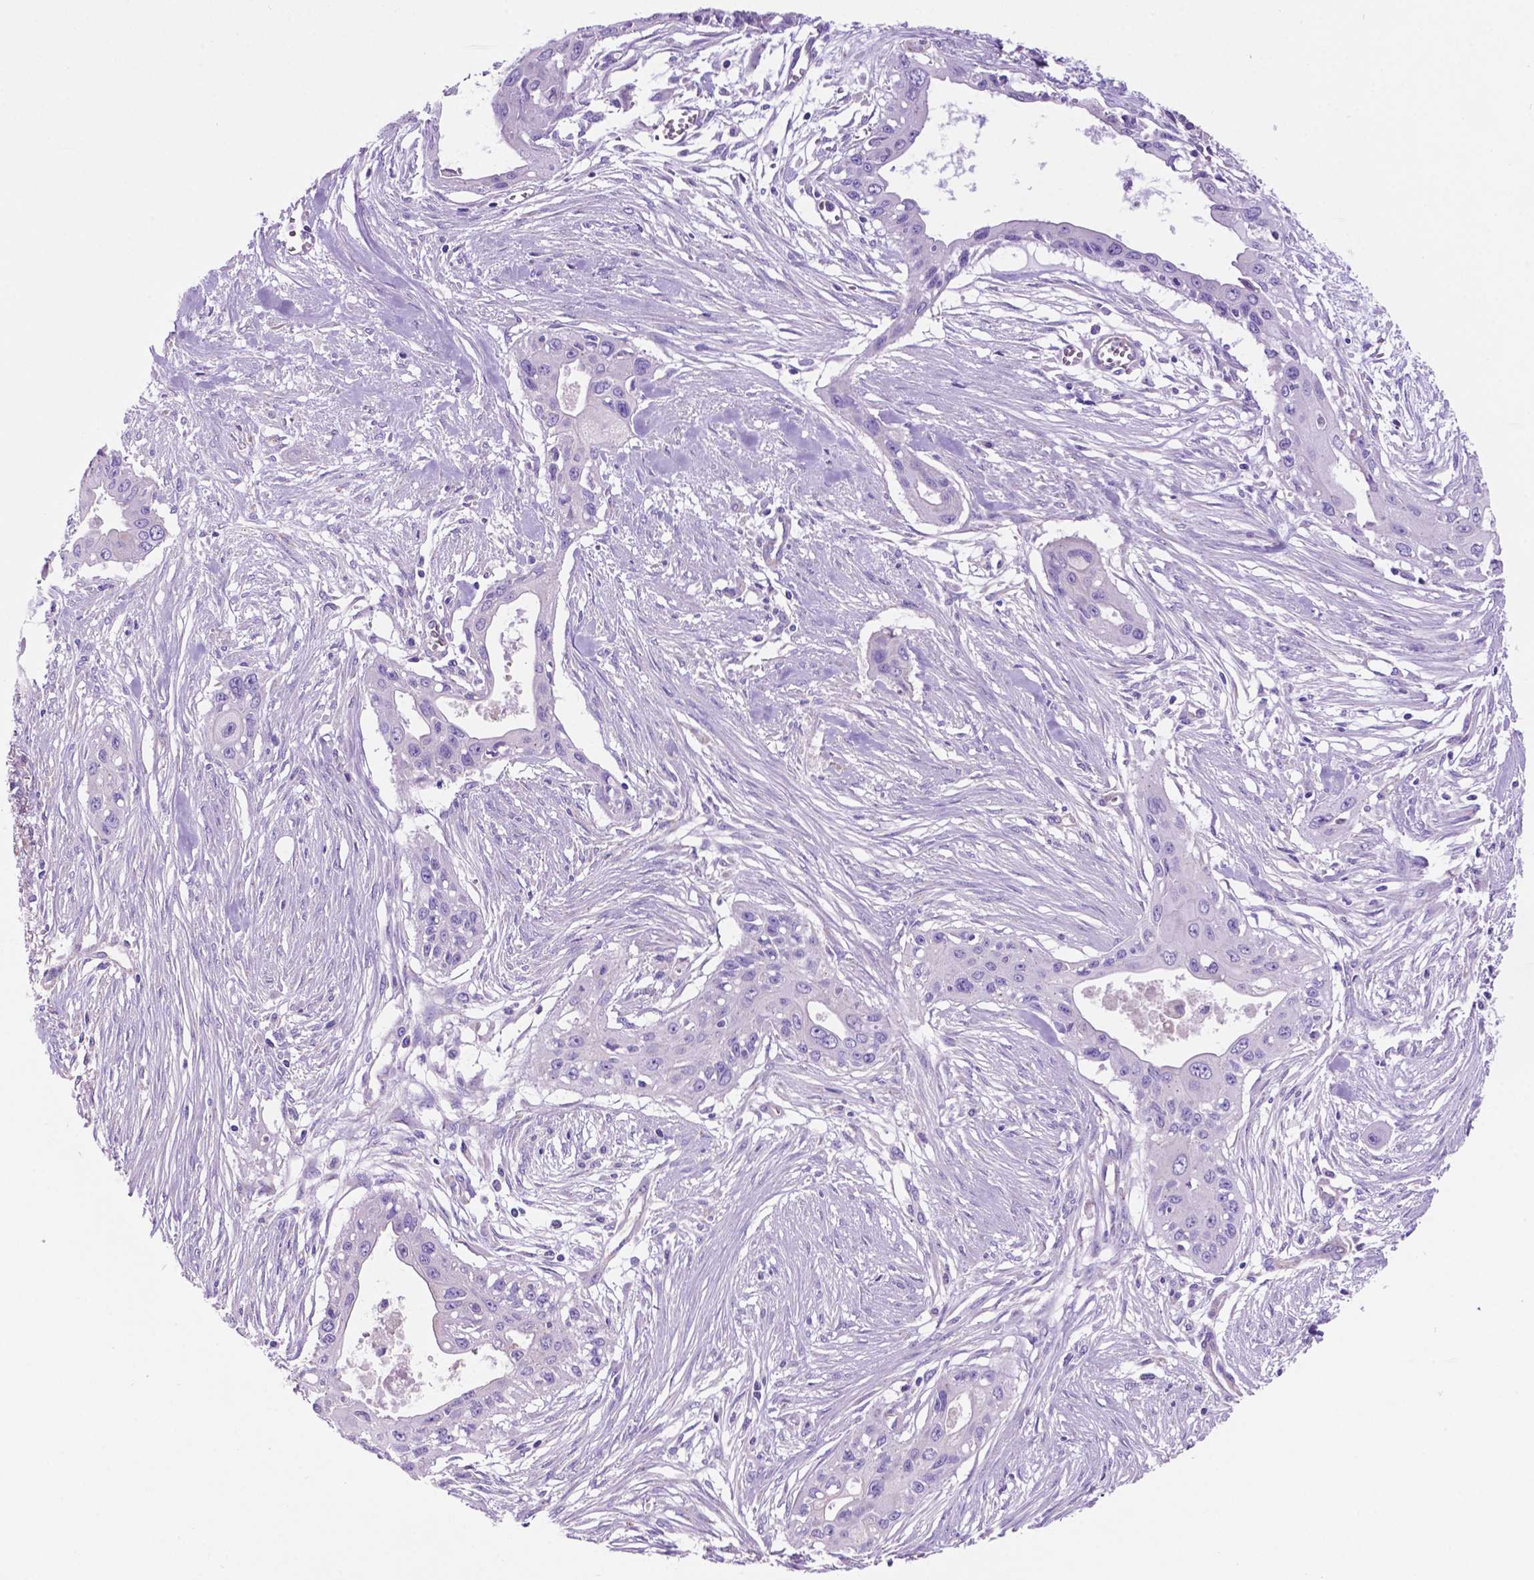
{"staining": {"intensity": "negative", "quantity": "none", "location": "none"}, "tissue": "pancreatic cancer", "cell_type": "Tumor cells", "image_type": "cancer", "snomed": [{"axis": "morphology", "description": "Adenocarcinoma, NOS"}, {"axis": "topography", "description": "Pancreas"}], "caption": "Tumor cells are negative for protein expression in human pancreatic adenocarcinoma.", "gene": "TMEM121B", "patient": {"sex": "male", "age": 60}}